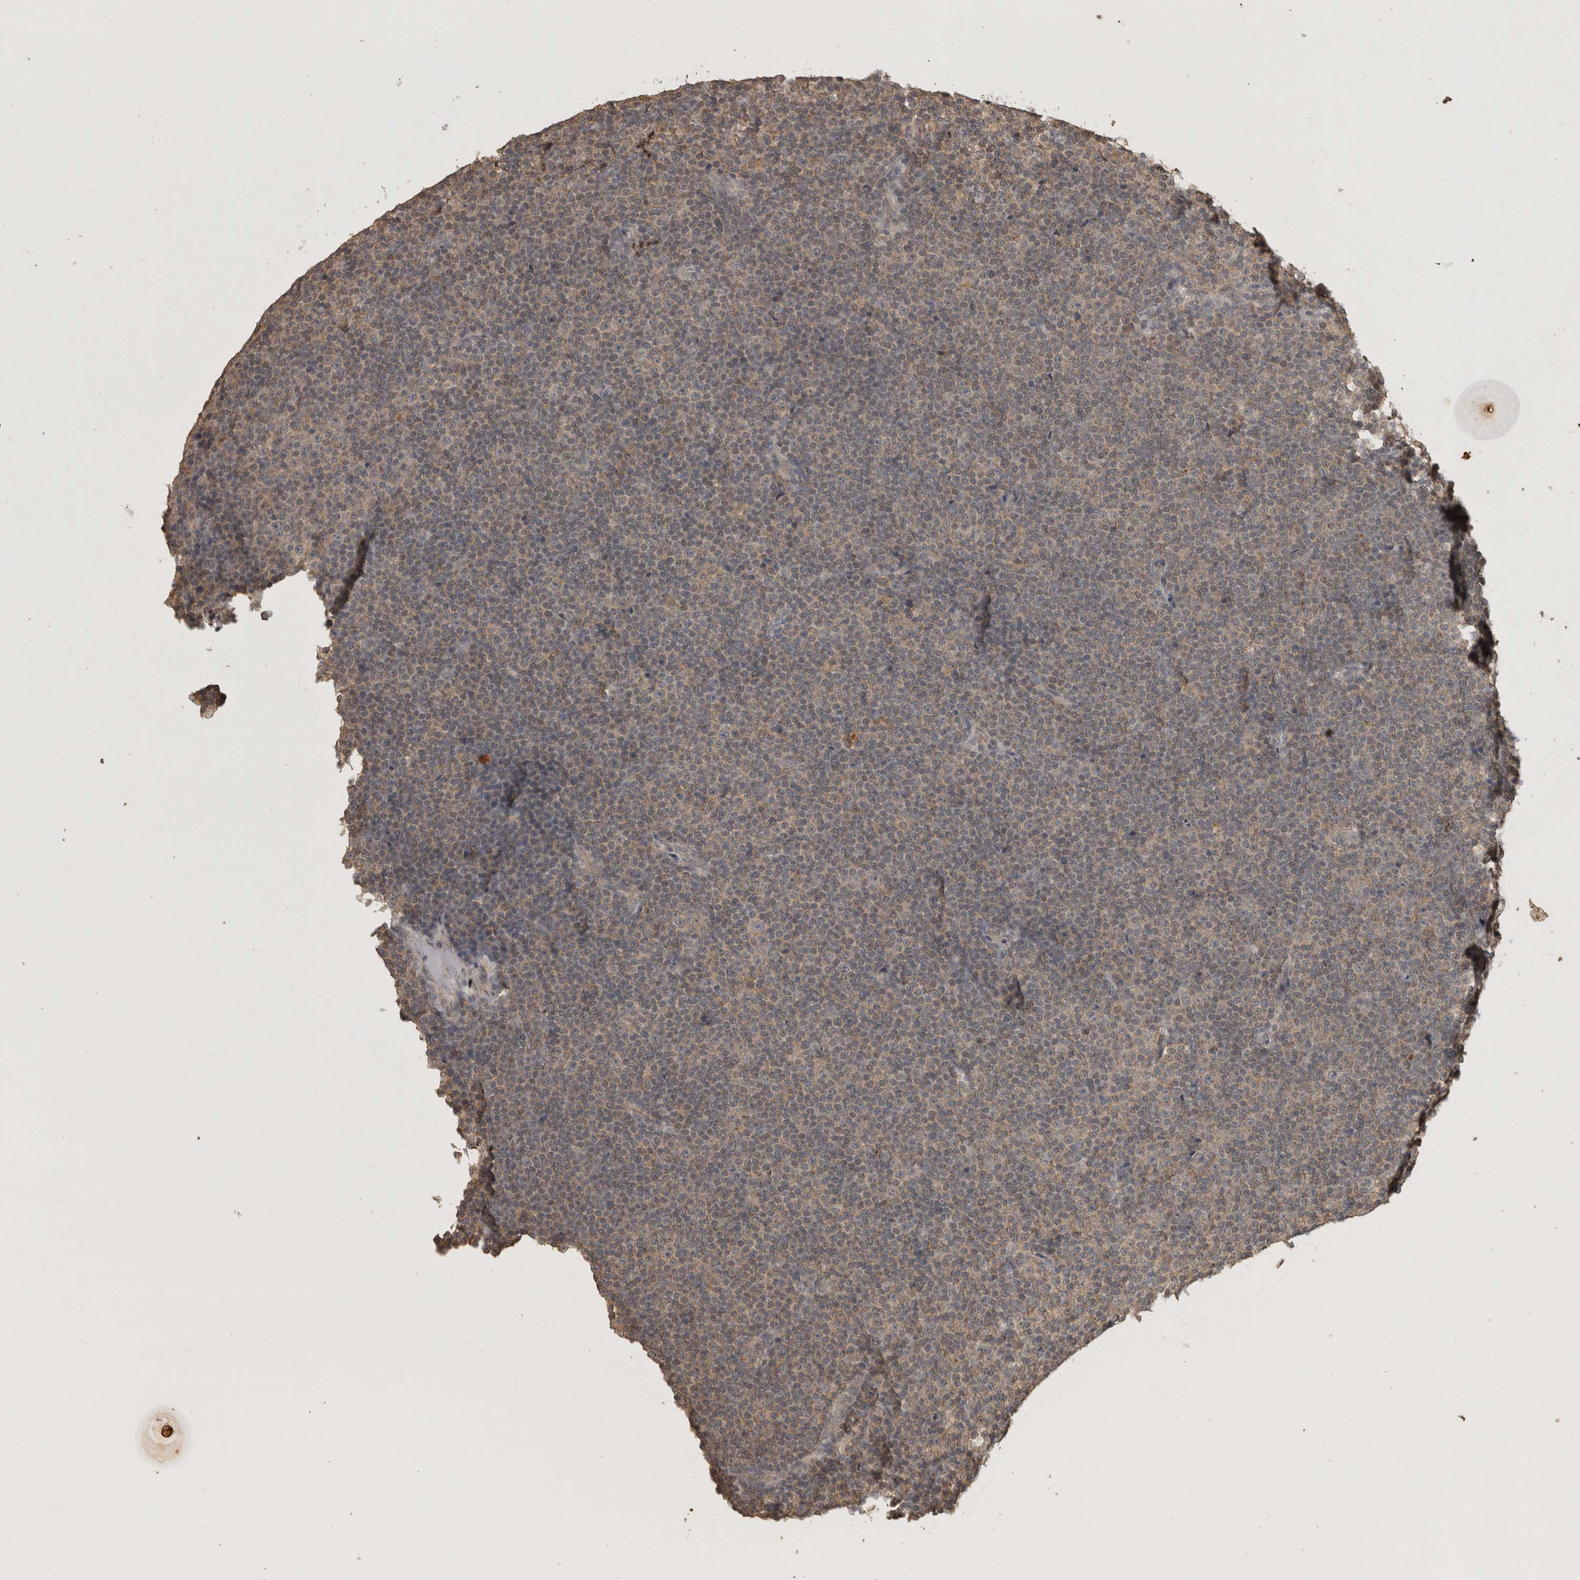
{"staining": {"intensity": "weak", "quantity": "<25%", "location": "cytoplasmic/membranous"}, "tissue": "lymphoma", "cell_type": "Tumor cells", "image_type": "cancer", "snomed": [{"axis": "morphology", "description": "Malignant lymphoma, non-Hodgkin's type, Low grade"}, {"axis": "topography", "description": "Lymph node"}], "caption": "This is a micrograph of immunohistochemistry (IHC) staining of malignant lymphoma, non-Hodgkin's type (low-grade), which shows no positivity in tumor cells. The staining was performed using DAB (3,3'-diaminobenzidine) to visualize the protein expression in brown, while the nuclei were stained in blue with hematoxylin (Magnification: 20x).", "gene": "ADAMTS4", "patient": {"sex": "female", "age": 67}}